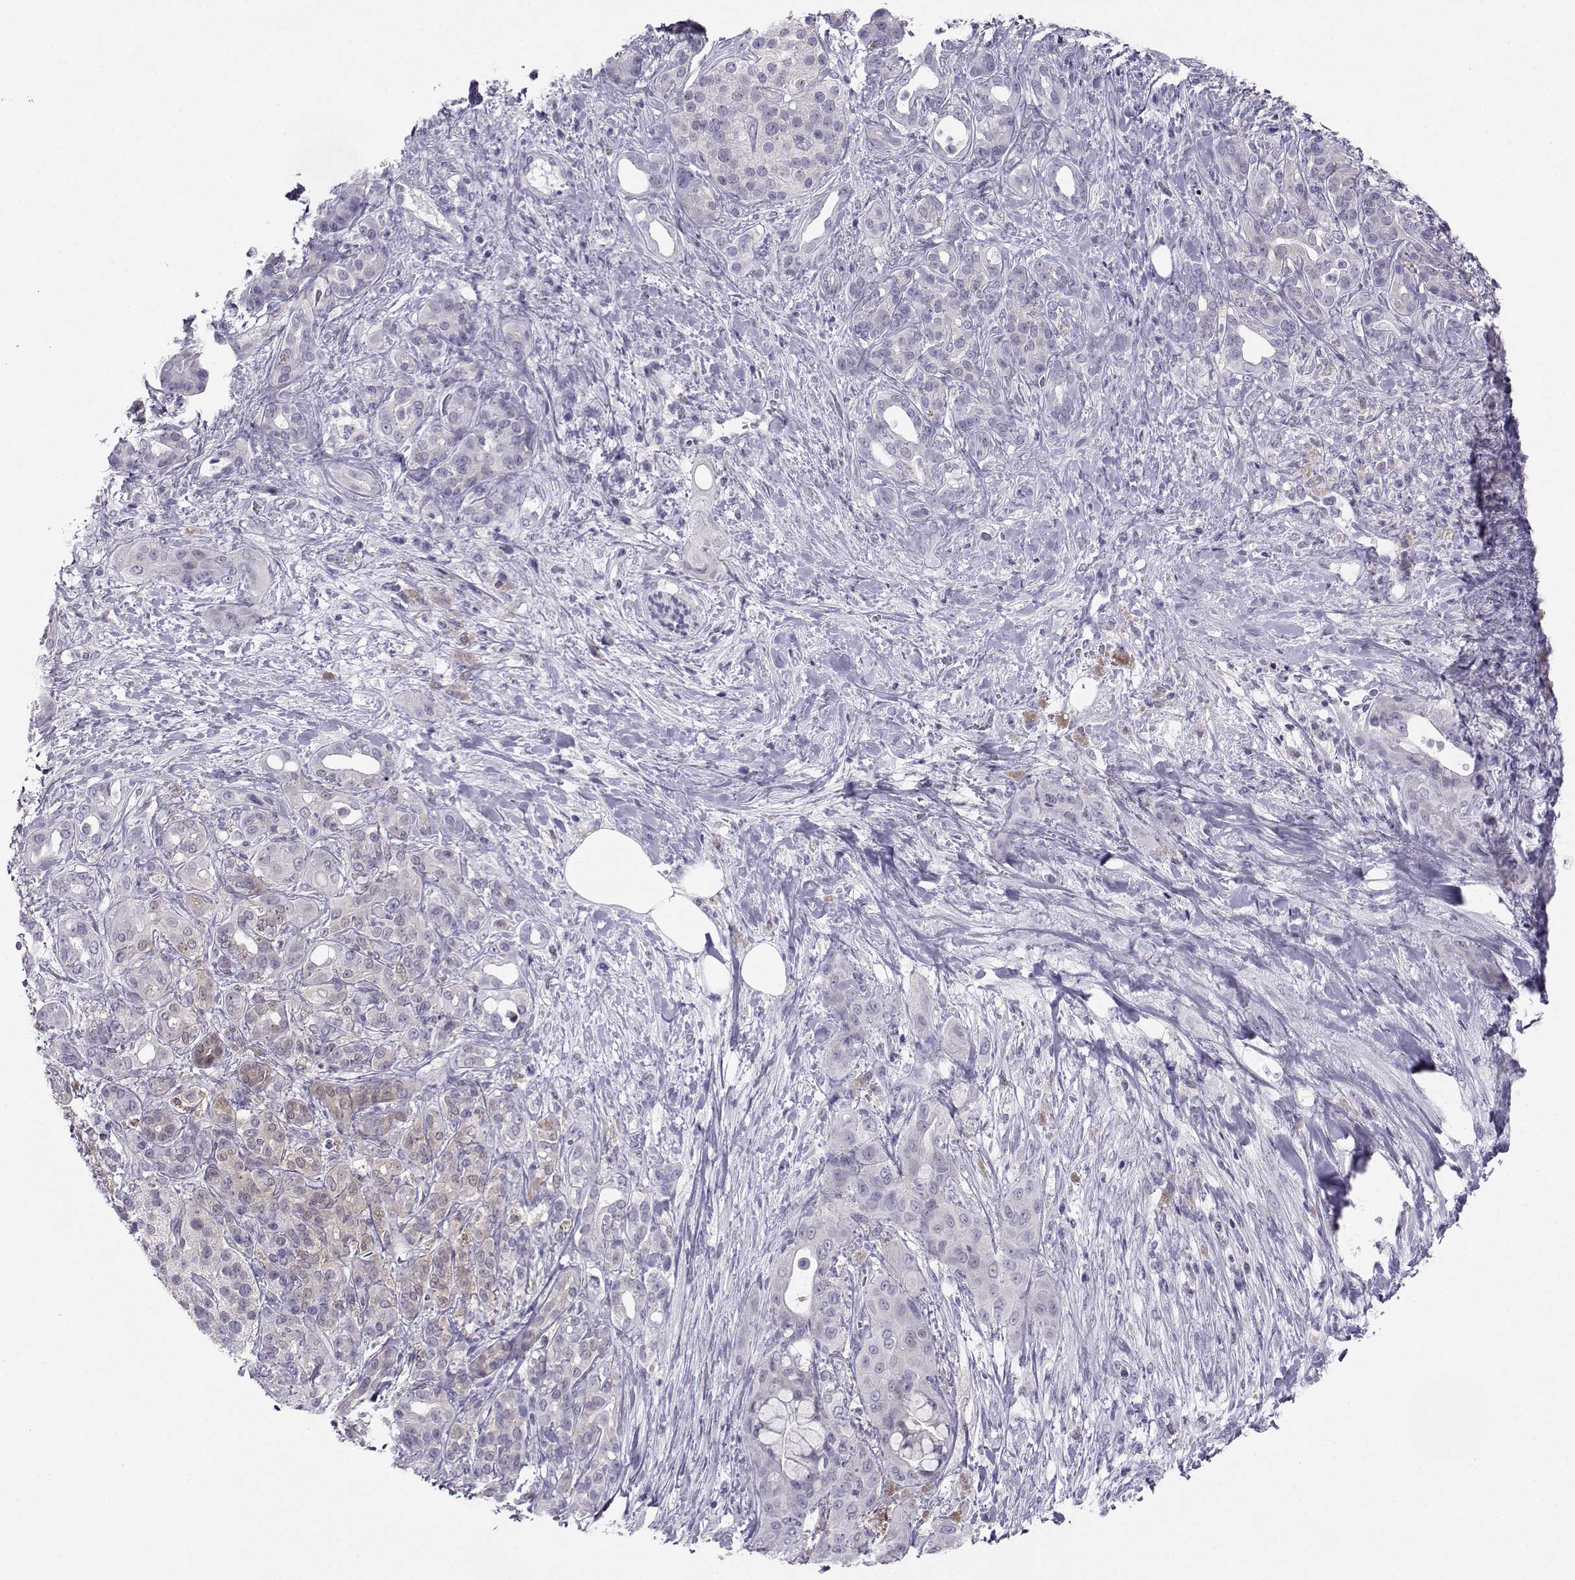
{"staining": {"intensity": "weak", "quantity": "<25%", "location": "cytoplasmic/membranous"}, "tissue": "pancreatic cancer", "cell_type": "Tumor cells", "image_type": "cancer", "snomed": [{"axis": "morphology", "description": "Adenocarcinoma, NOS"}, {"axis": "topography", "description": "Pancreas"}], "caption": "This is an immunohistochemistry image of human adenocarcinoma (pancreatic). There is no staining in tumor cells.", "gene": "PGK1", "patient": {"sex": "male", "age": 71}}